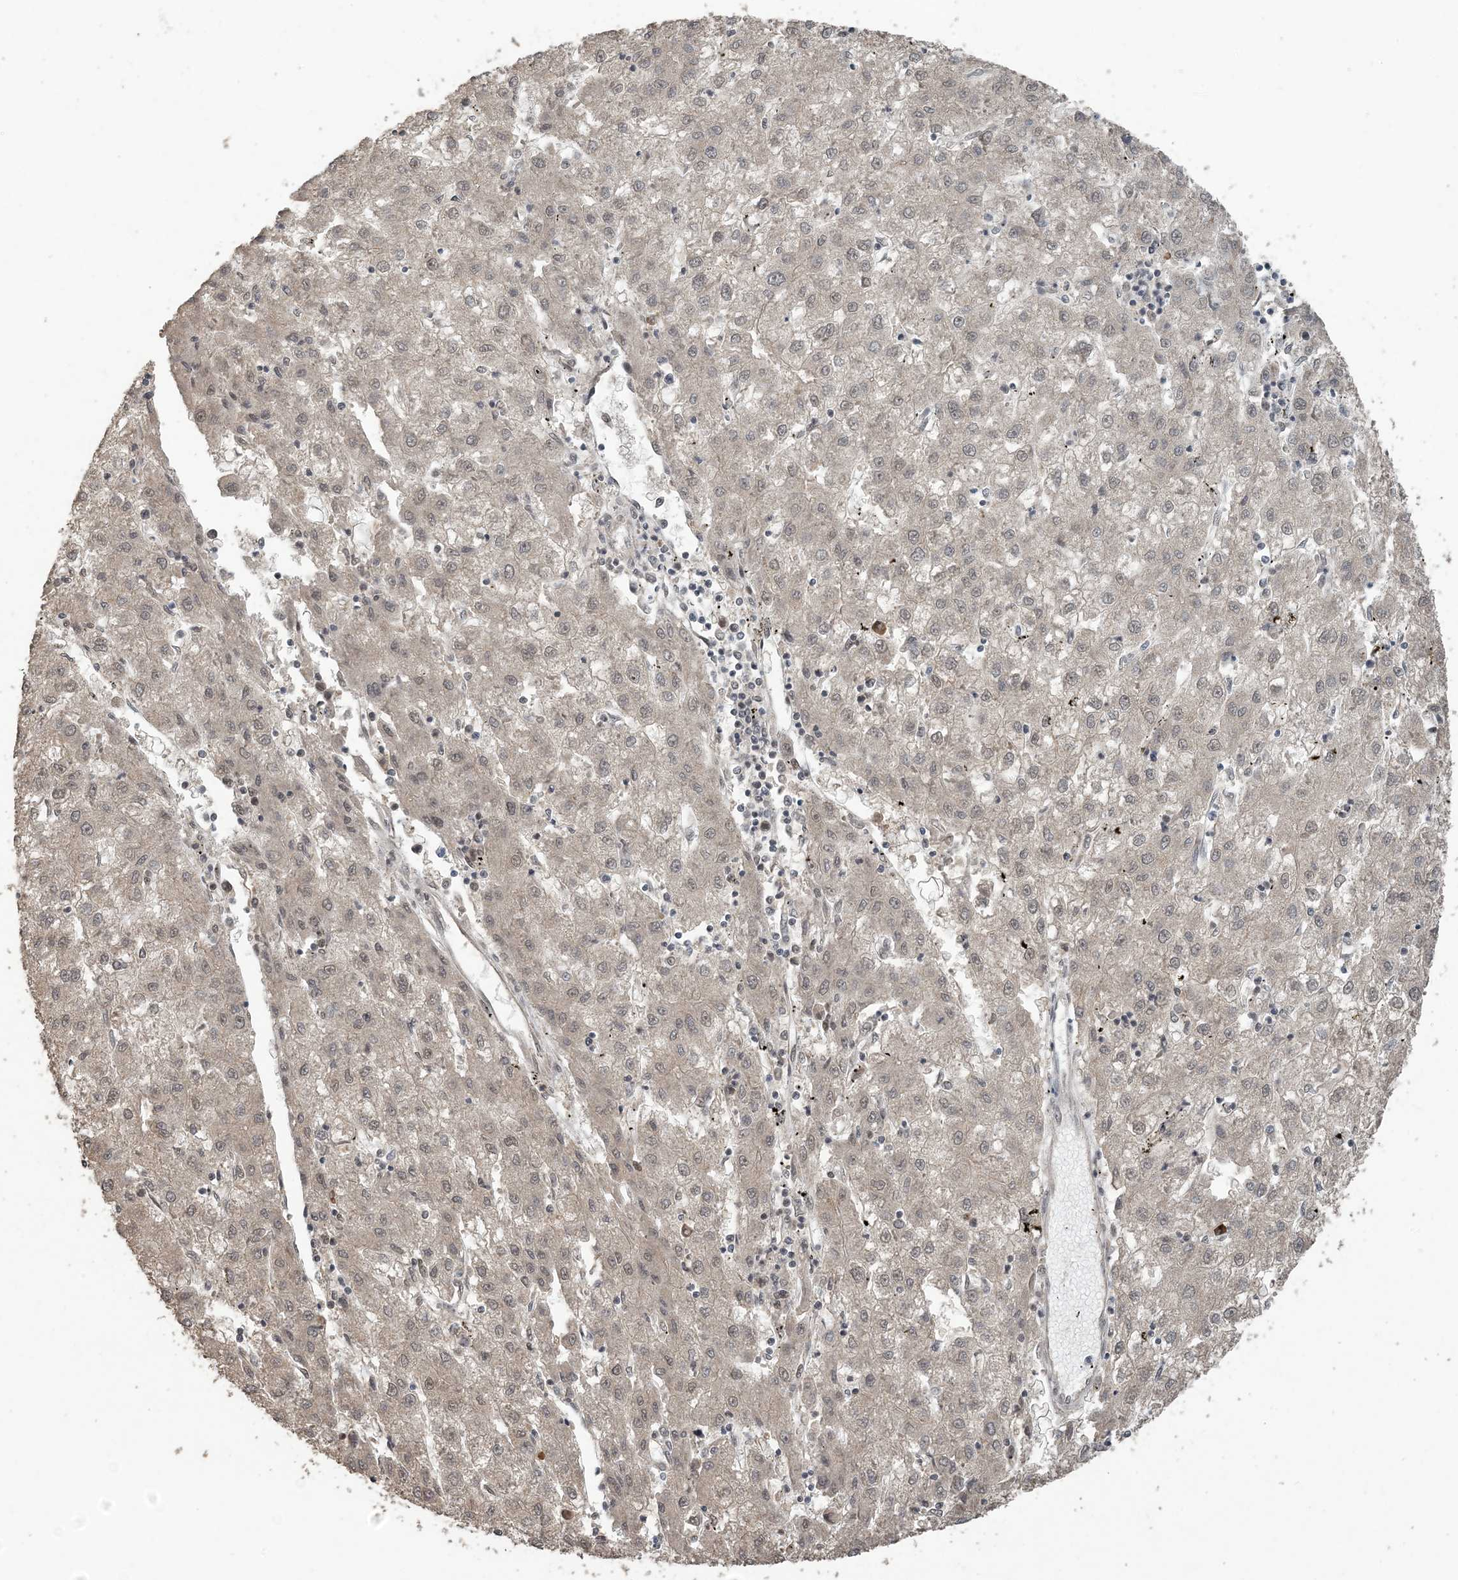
{"staining": {"intensity": "weak", "quantity": "<25%", "location": "nuclear"}, "tissue": "liver cancer", "cell_type": "Tumor cells", "image_type": "cancer", "snomed": [{"axis": "morphology", "description": "Carcinoma, Hepatocellular, NOS"}, {"axis": "topography", "description": "Liver"}], "caption": "Liver cancer (hepatocellular carcinoma) was stained to show a protein in brown. There is no significant staining in tumor cells.", "gene": "MBD2", "patient": {"sex": "male", "age": 72}}